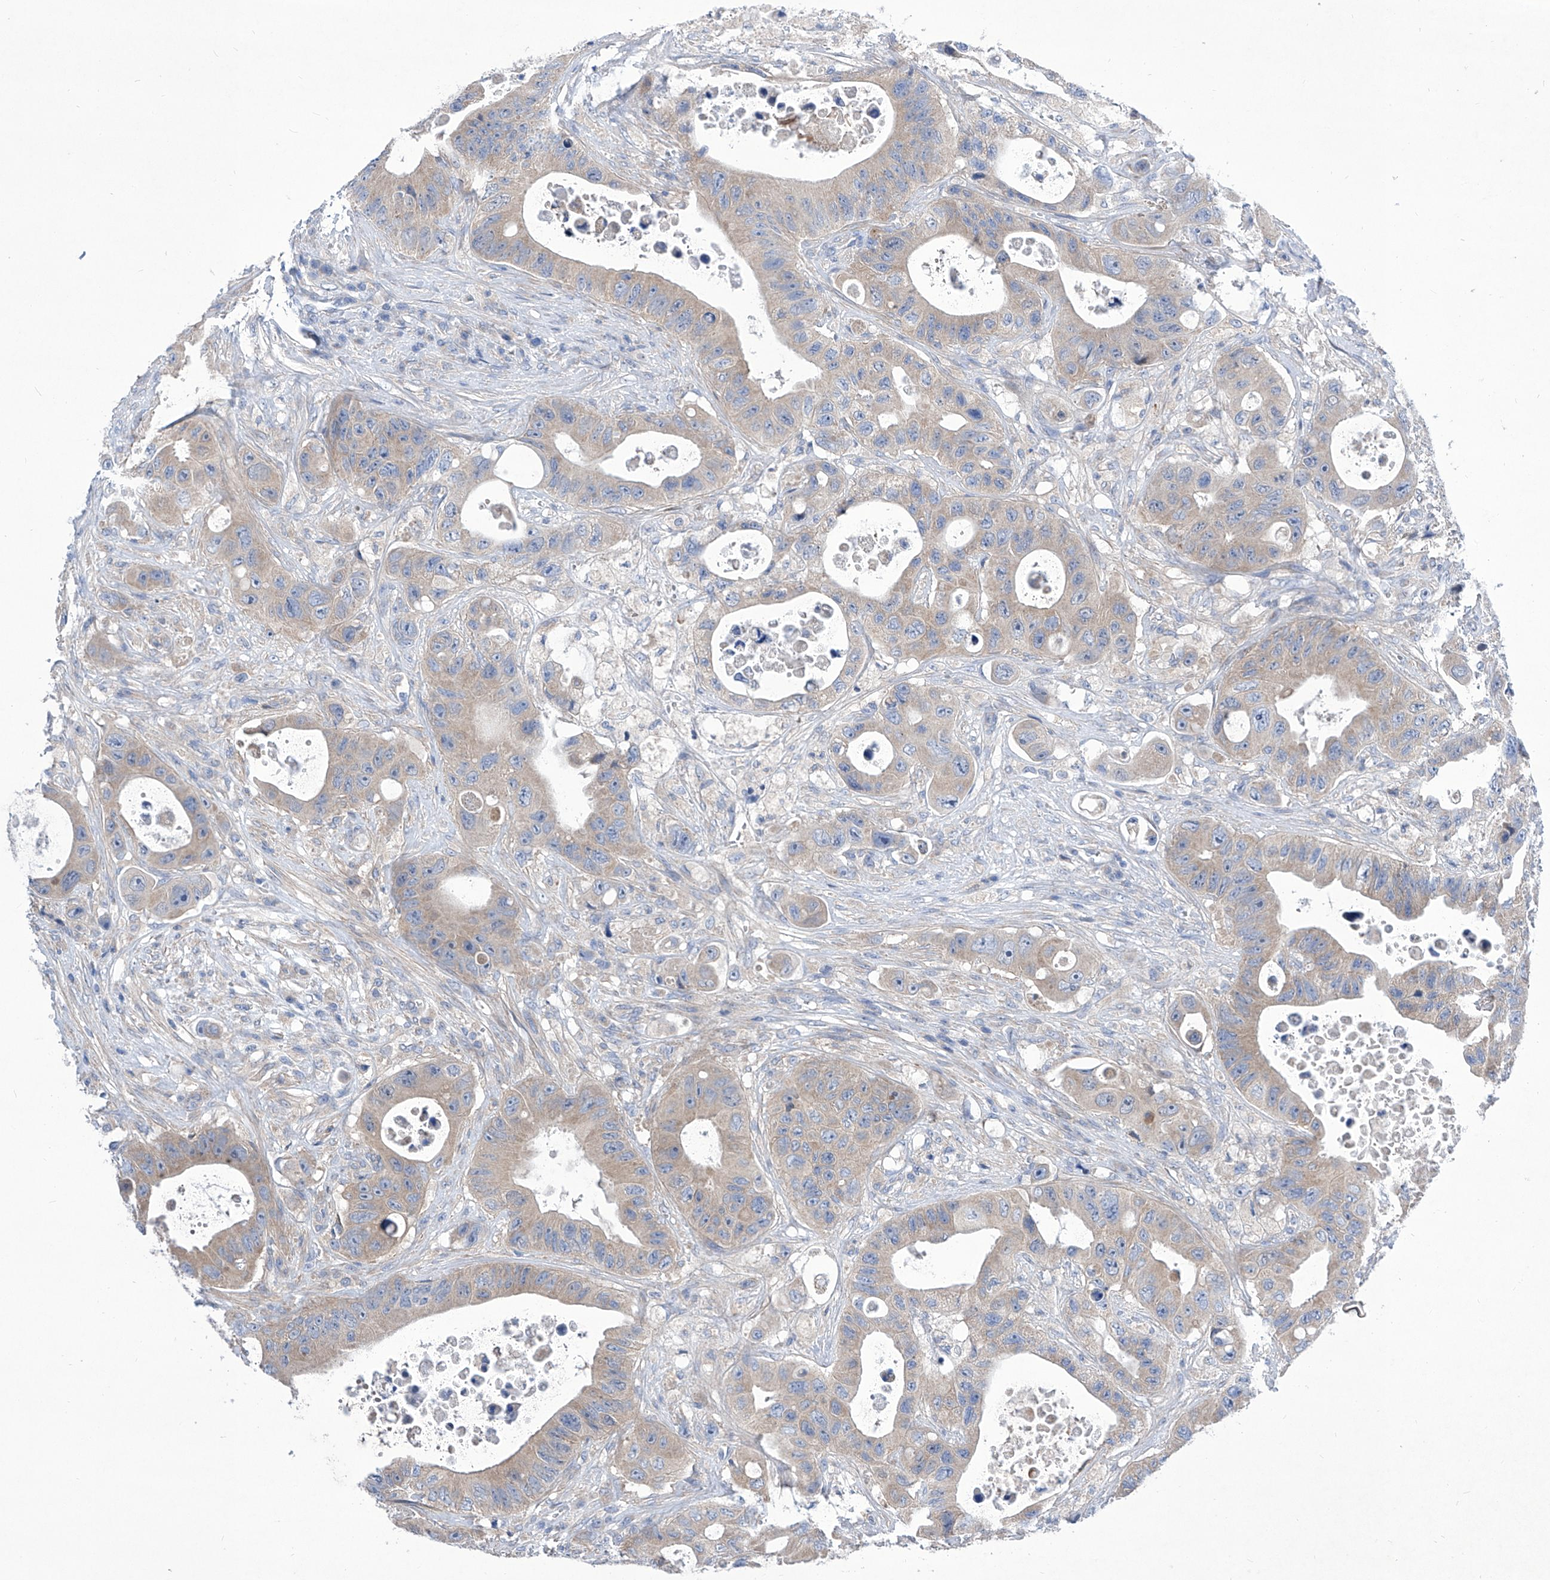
{"staining": {"intensity": "weak", "quantity": "25%-75%", "location": "cytoplasmic/membranous"}, "tissue": "colorectal cancer", "cell_type": "Tumor cells", "image_type": "cancer", "snomed": [{"axis": "morphology", "description": "Adenocarcinoma, NOS"}, {"axis": "topography", "description": "Colon"}], "caption": "This micrograph reveals colorectal adenocarcinoma stained with IHC to label a protein in brown. The cytoplasmic/membranous of tumor cells show weak positivity for the protein. Nuclei are counter-stained blue.", "gene": "SRBD1", "patient": {"sex": "female", "age": 46}}